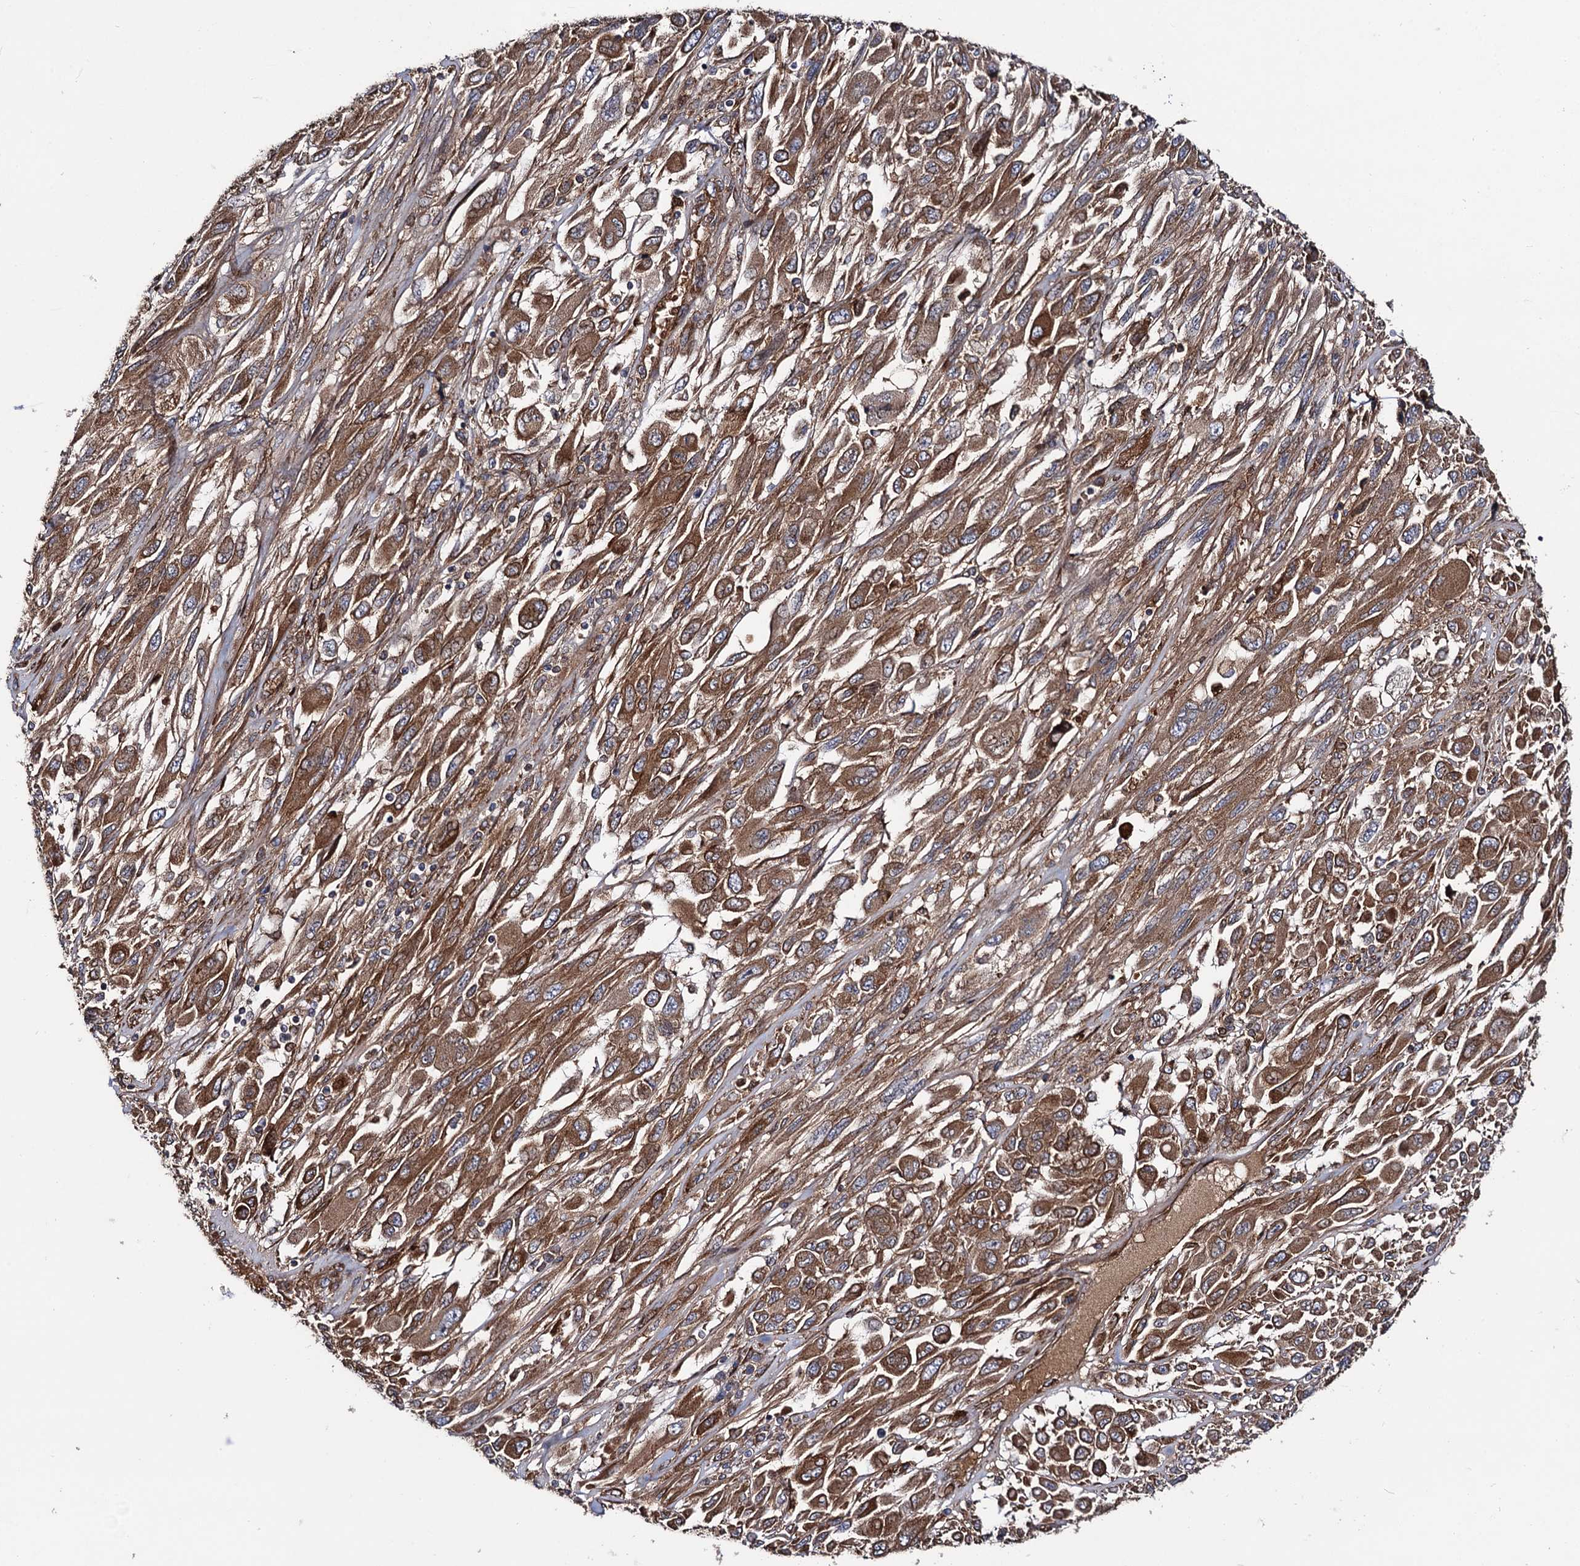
{"staining": {"intensity": "moderate", "quantity": ">75%", "location": "cytoplasmic/membranous"}, "tissue": "melanoma", "cell_type": "Tumor cells", "image_type": "cancer", "snomed": [{"axis": "morphology", "description": "Malignant melanoma, NOS"}, {"axis": "topography", "description": "Skin"}], "caption": "High-magnification brightfield microscopy of melanoma stained with DAB (3,3'-diaminobenzidine) (brown) and counterstained with hematoxylin (blue). tumor cells exhibit moderate cytoplasmic/membranous expression is seen in approximately>75% of cells. (DAB IHC, brown staining for protein, blue staining for nuclei).", "gene": "CIP2A", "patient": {"sex": "female", "age": 91}}